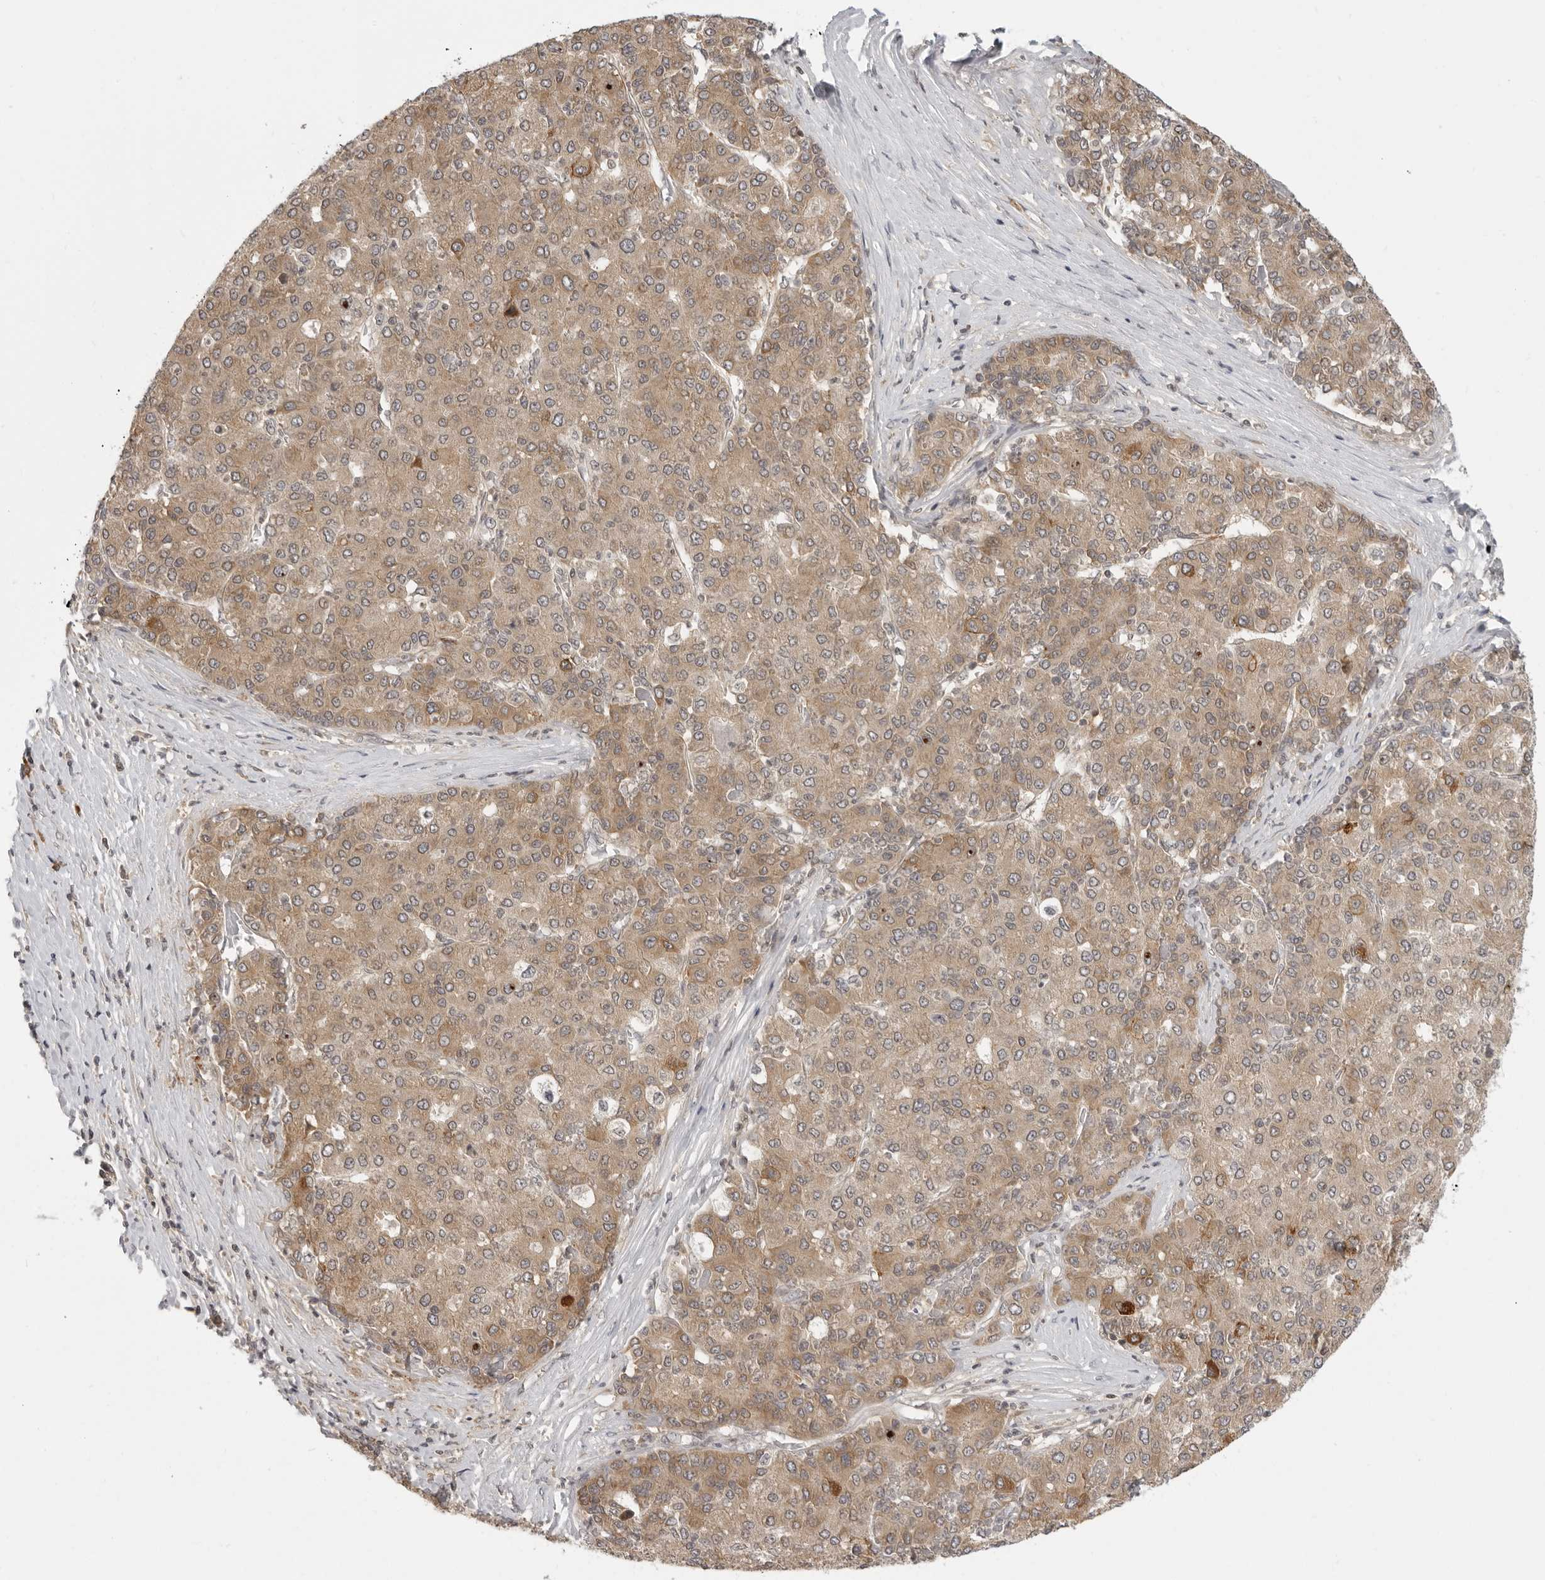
{"staining": {"intensity": "moderate", "quantity": ">75%", "location": "cytoplasmic/membranous"}, "tissue": "liver cancer", "cell_type": "Tumor cells", "image_type": "cancer", "snomed": [{"axis": "morphology", "description": "Carcinoma, Hepatocellular, NOS"}, {"axis": "topography", "description": "Liver"}], "caption": "Liver cancer was stained to show a protein in brown. There is medium levels of moderate cytoplasmic/membranous expression in approximately >75% of tumor cells.", "gene": "PRRC2A", "patient": {"sex": "male", "age": 65}}